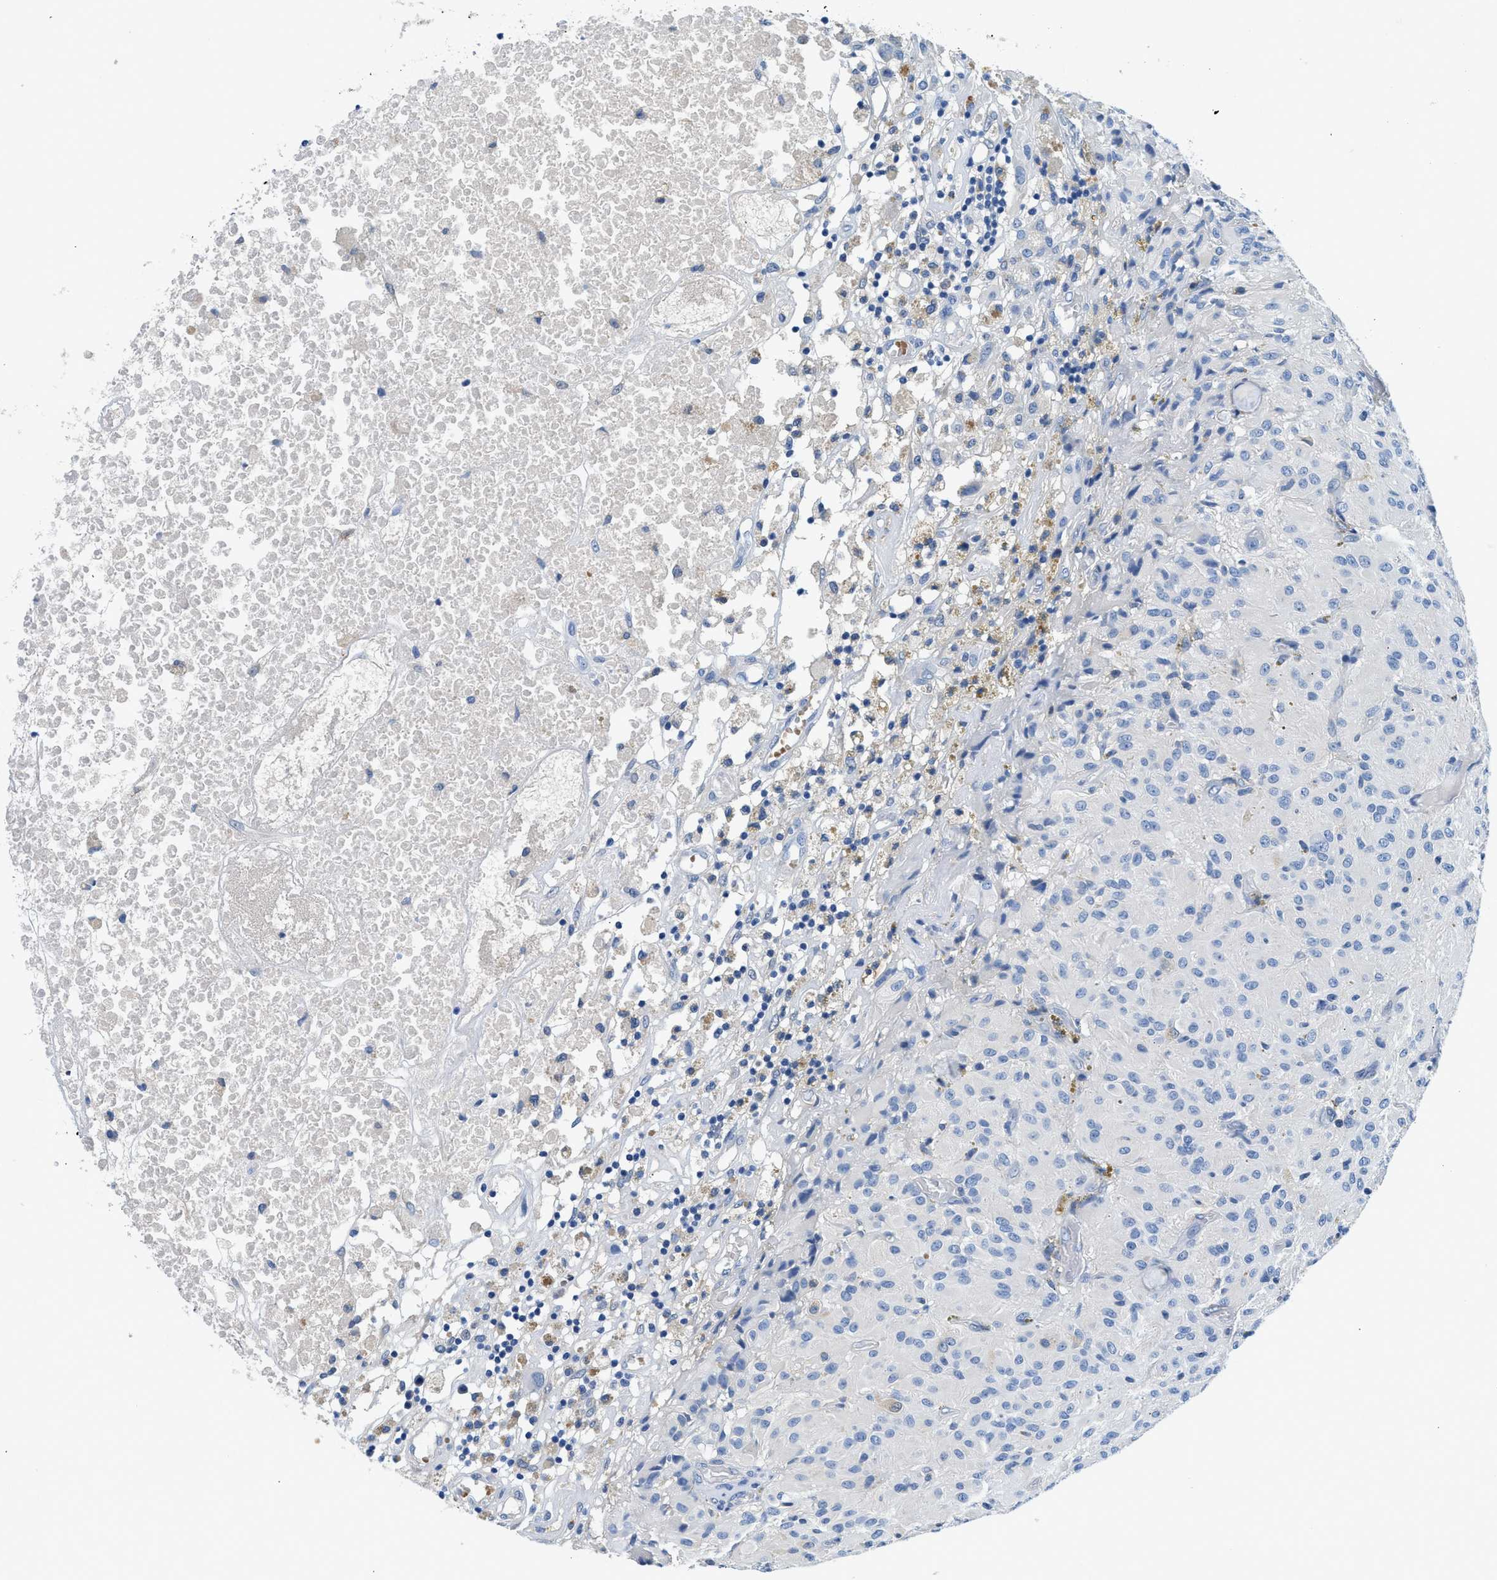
{"staining": {"intensity": "negative", "quantity": "none", "location": "none"}, "tissue": "glioma", "cell_type": "Tumor cells", "image_type": "cancer", "snomed": [{"axis": "morphology", "description": "Glioma, malignant, High grade"}, {"axis": "topography", "description": "Brain"}], "caption": "This is an immunohistochemistry (IHC) image of glioma. There is no expression in tumor cells.", "gene": "FADS6", "patient": {"sex": "female", "age": 59}}